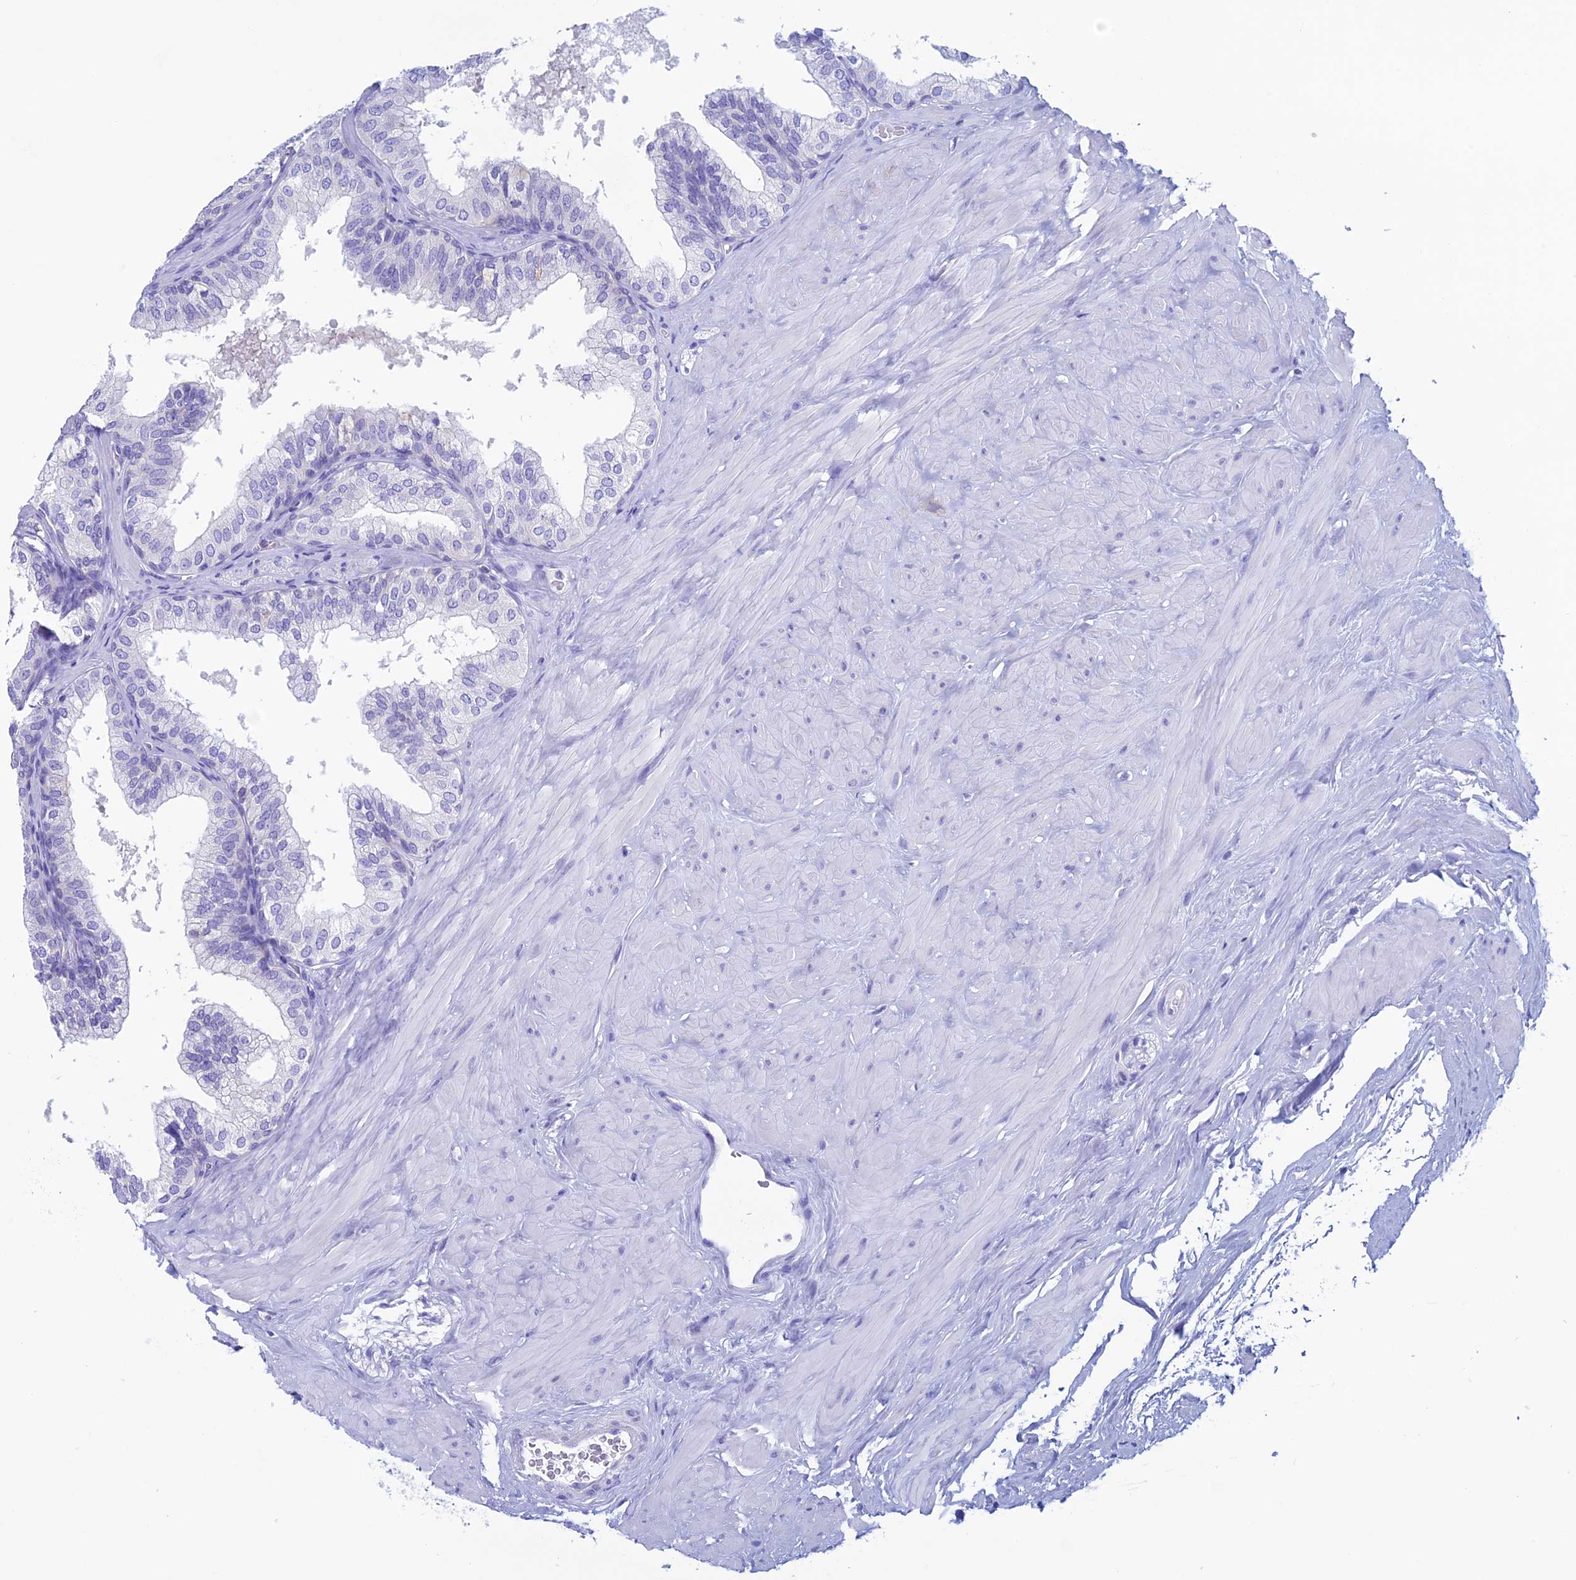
{"staining": {"intensity": "negative", "quantity": "none", "location": "none"}, "tissue": "prostate", "cell_type": "Glandular cells", "image_type": "normal", "snomed": [{"axis": "morphology", "description": "Normal tissue, NOS"}, {"axis": "topography", "description": "Prostate"}], "caption": "Immunohistochemistry of normal prostate exhibits no expression in glandular cells. (Stains: DAB IHC with hematoxylin counter stain, Microscopy: brightfield microscopy at high magnification).", "gene": "KCNK17", "patient": {"sex": "male", "age": 60}}